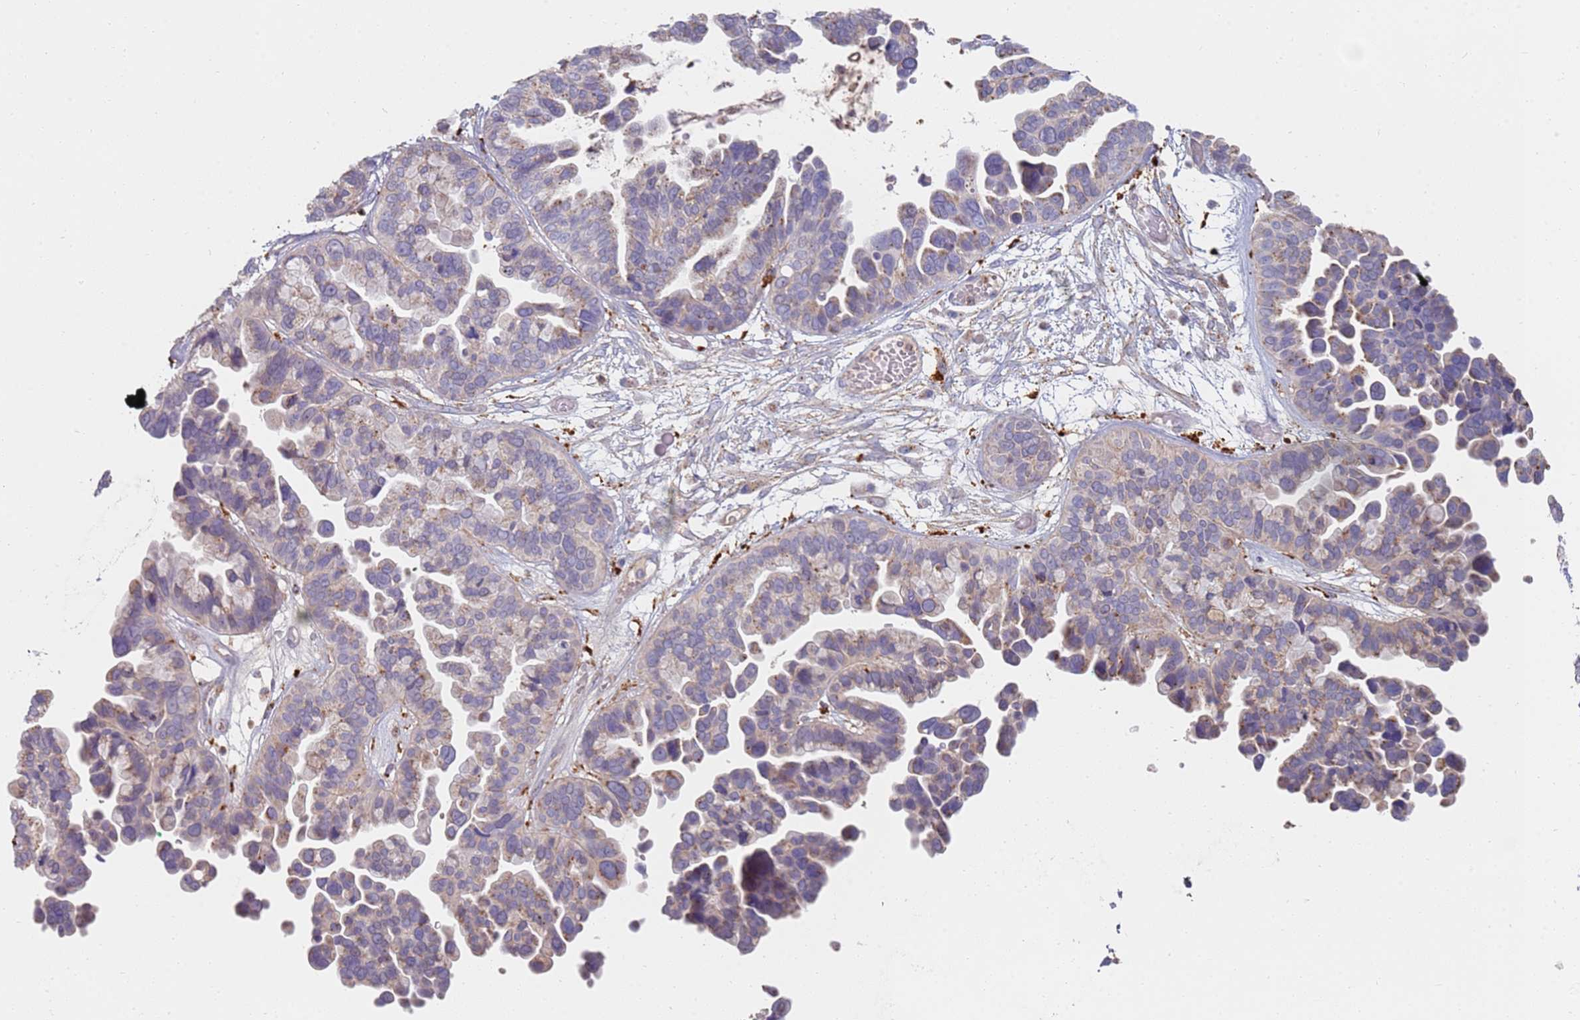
{"staining": {"intensity": "weak", "quantity": "25%-75%", "location": "cytoplasmic/membranous"}, "tissue": "ovarian cancer", "cell_type": "Tumor cells", "image_type": "cancer", "snomed": [{"axis": "morphology", "description": "Cystadenocarcinoma, serous, NOS"}, {"axis": "topography", "description": "Ovary"}], "caption": "DAB immunohistochemical staining of human ovarian serous cystadenocarcinoma demonstrates weak cytoplasmic/membranous protein staining in approximately 25%-75% of tumor cells.", "gene": "TMEM229B", "patient": {"sex": "female", "age": 56}}